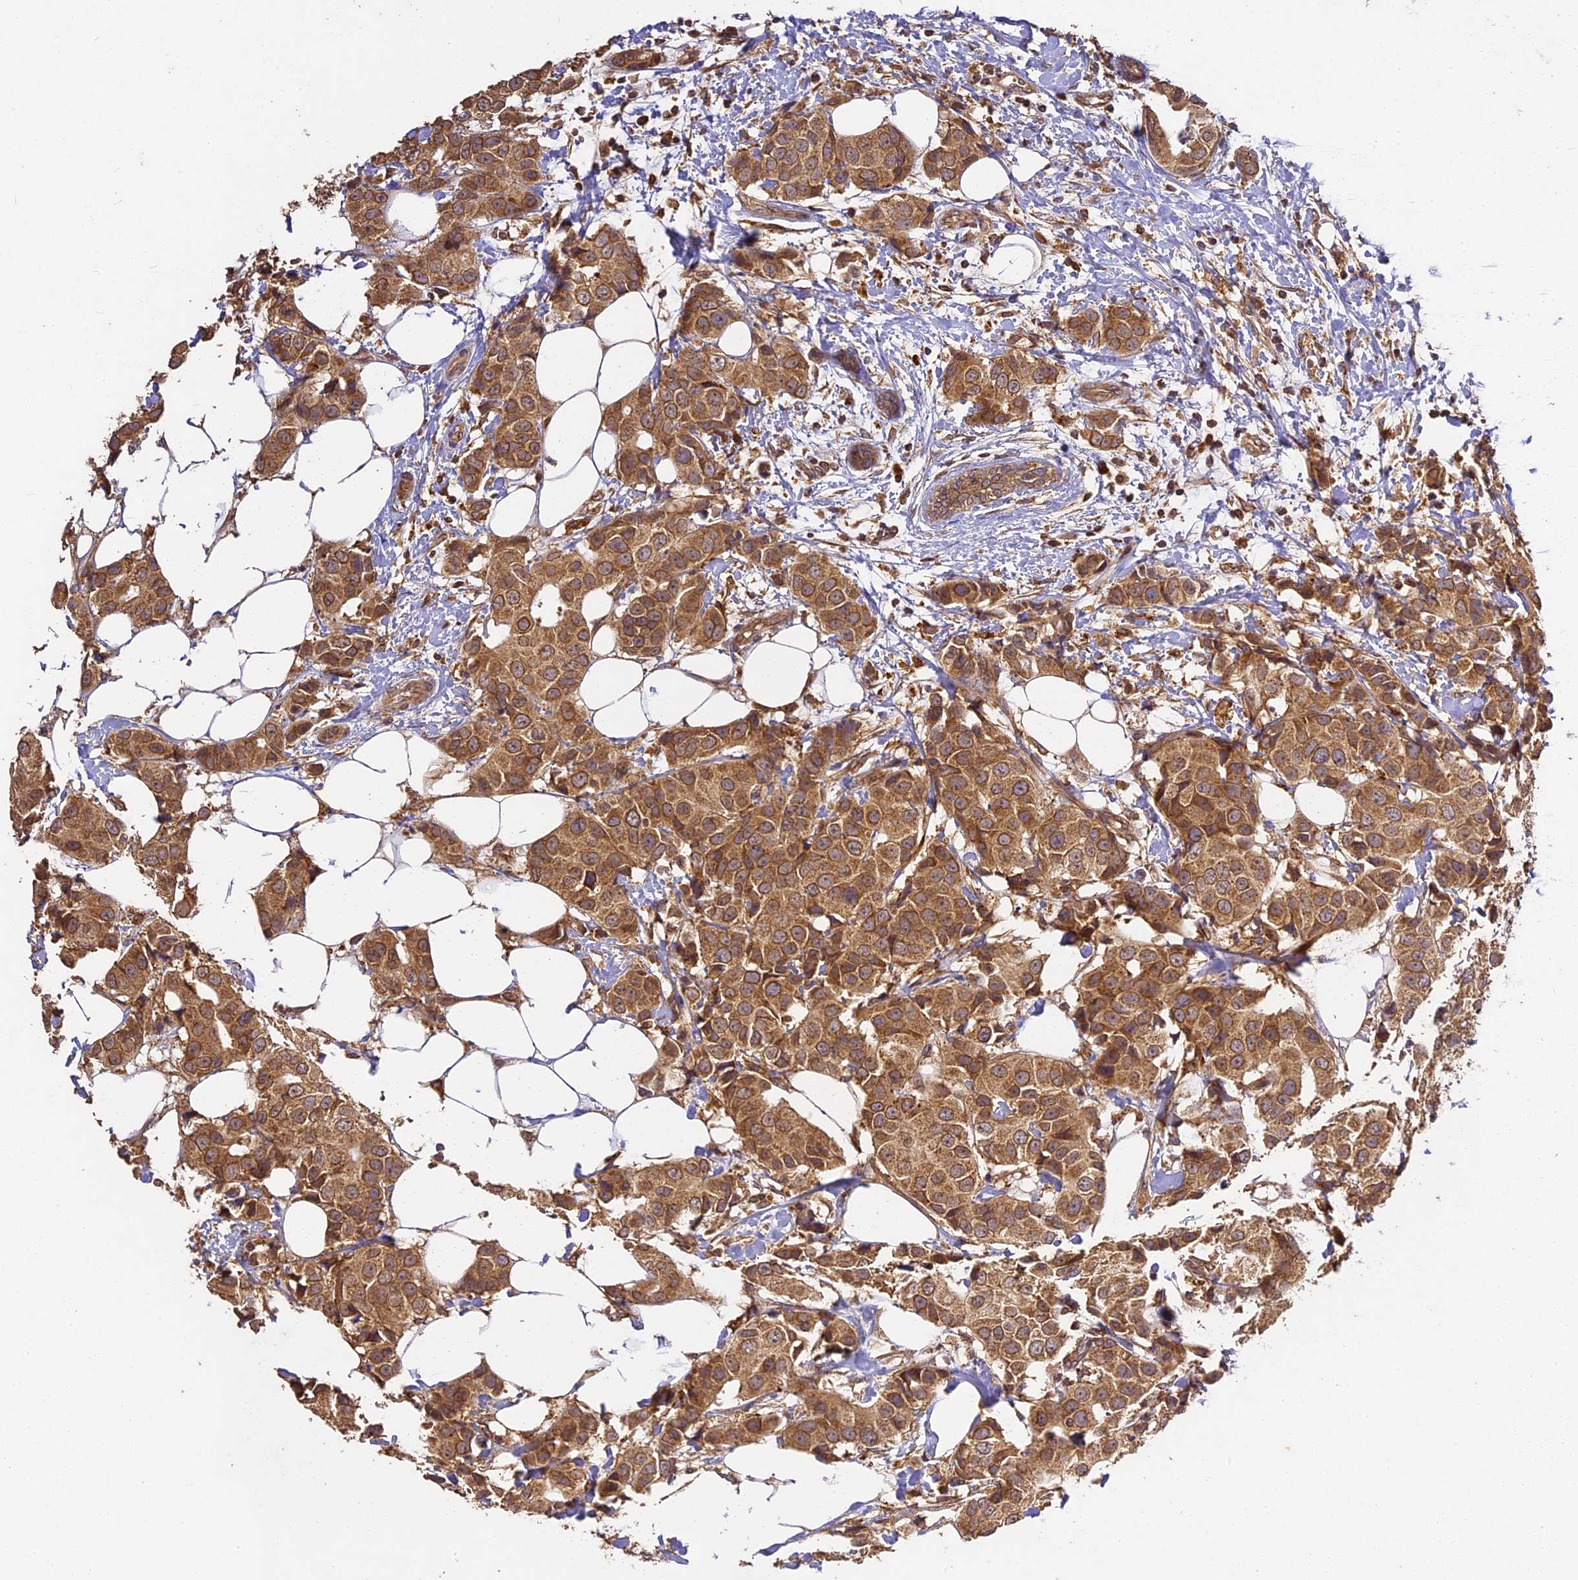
{"staining": {"intensity": "moderate", "quantity": ">75%", "location": "cytoplasmic/membranous"}, "tissue": "breast cancer", "cell_type": "Tumor cells", "image_type": "cancer", "snomed": [{"axis": "morphology", "description": "Normal tissue, NOS"}, {"axis": "morphology", "description": "Duct carcinoma"}, {"axis": "topography", "description": "Breast"}], "caption": "Immunohistochemistry (IHC) micrograph of human breast cancer (infiltrating ductal carcinoma) stained for a protein (brown), which reveals medium levels of moderate cytoplasmic/membranous expression in about >75% of tumor cells.", "gene": "BRAP", "patient": {"sex": "female", "age": 39}}